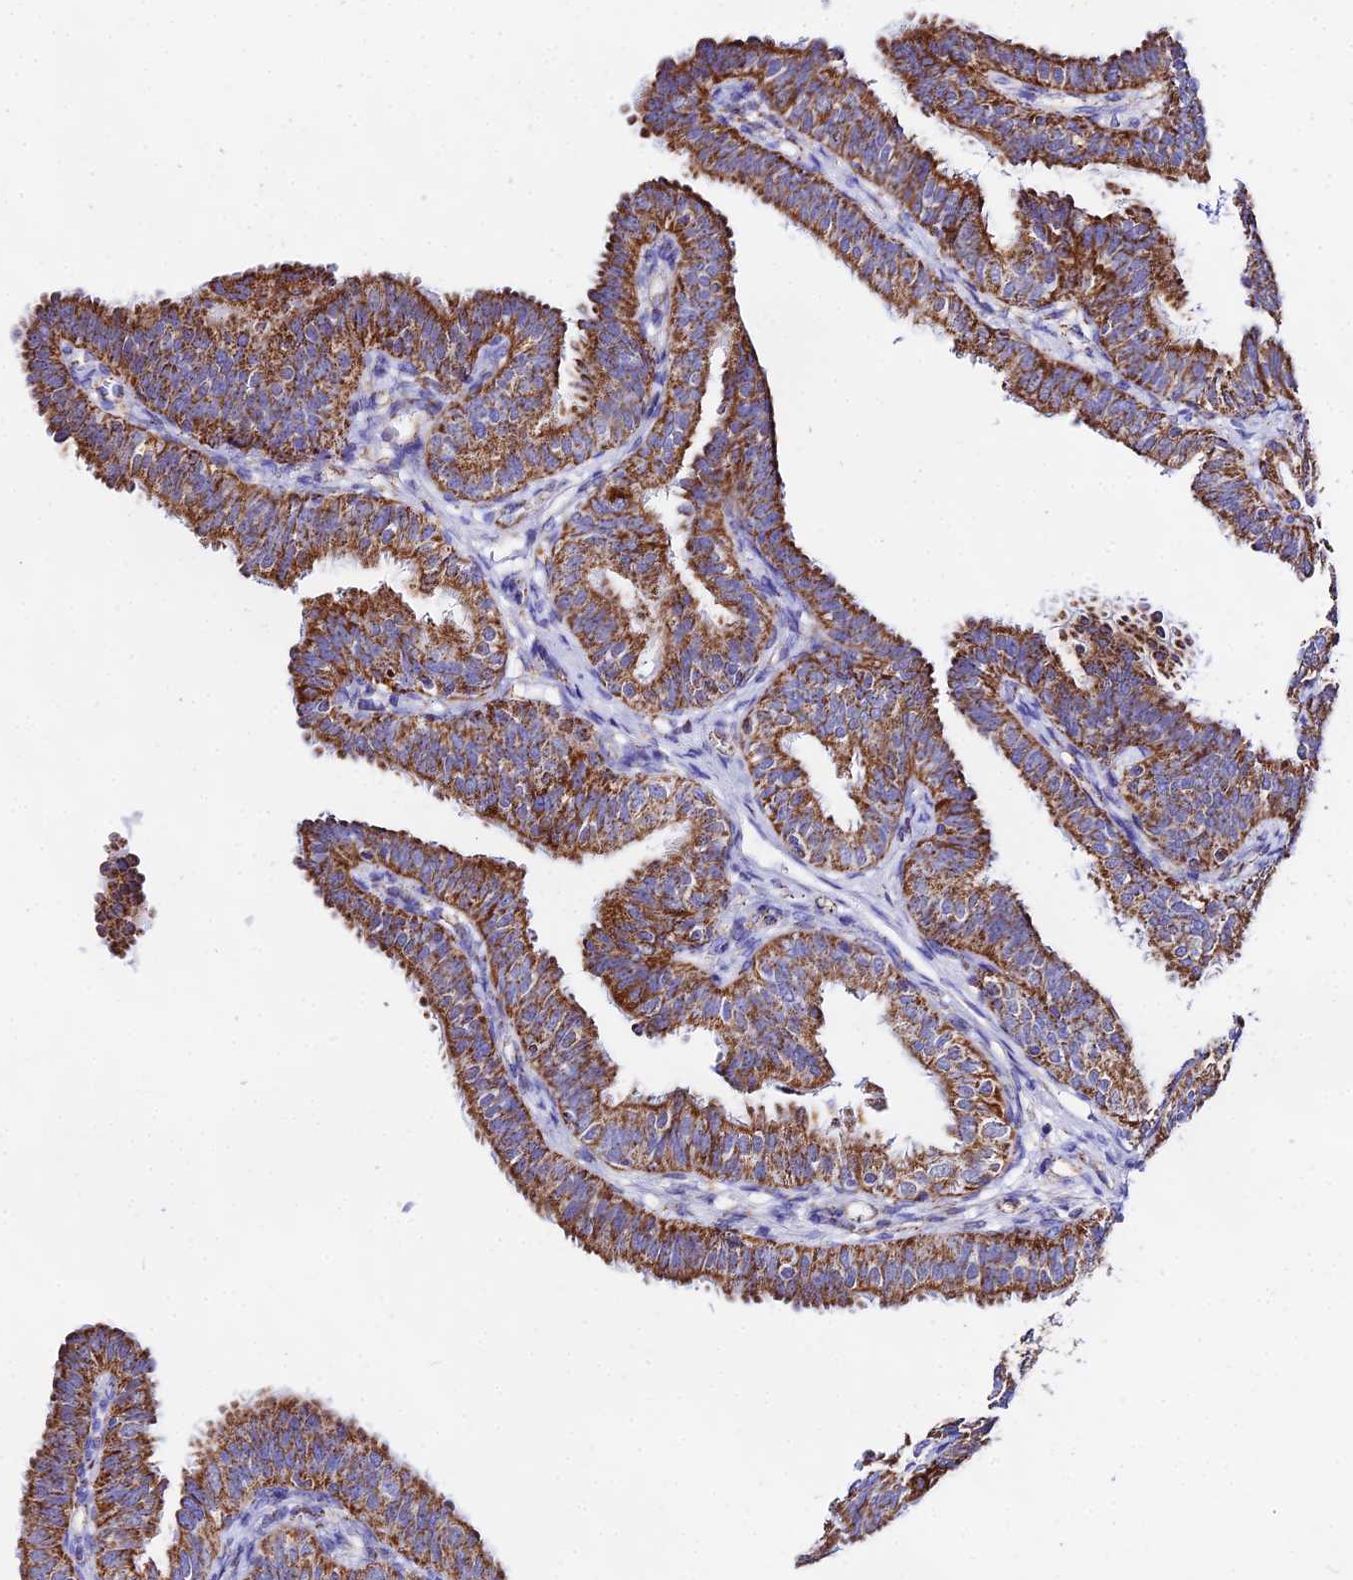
{"staining": {"intensity": "moderate", "quantity": ">75%", "location": "cytoplasmic/membranous"}, "tissue": "fallopian tube", "cell_type": "Glandular cells", "image_type": "normal", "snomed": [{"axis": "morphology", "description": "Normal tissue, NOS"}, {"axis": "topography", "description": "Fallopian tube"}], "caption": "Immunohistochemical staining of unremarkable fallopian tube exhibits medium levels of moderate cytoplasmic/membranous staining in about >75% of glandular cells.", "gene": "ATP5PD", "patient": {"sex": "female", "age": 35}}